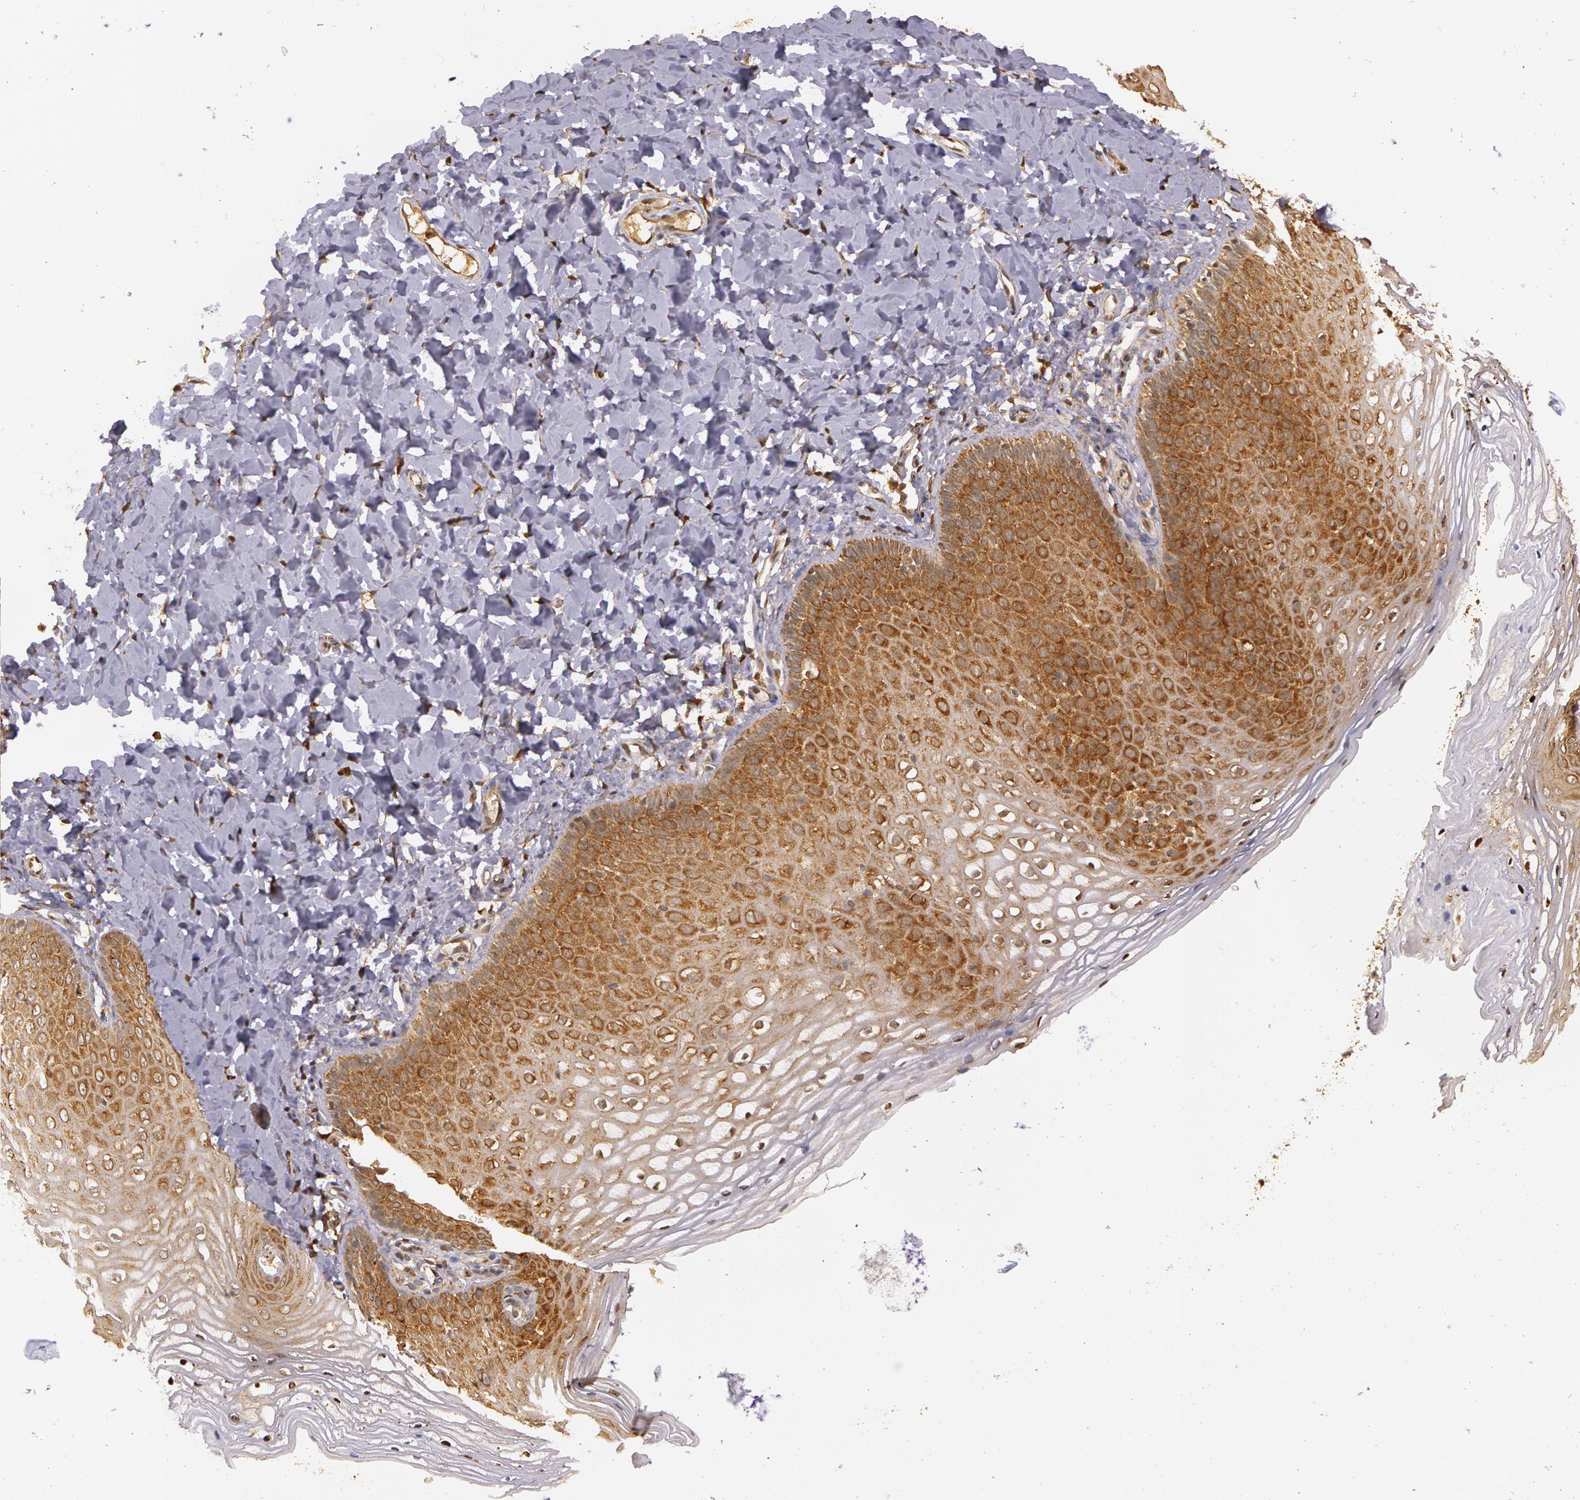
{"staining": {"intensity": "moderate", "quantity": ">75%", "location": "cytoplasmic/membranous"}, "tissue": "vagina", "cell_type": "Squamous epithelial cells", "image_type": "normal", "snomed": [{"axis": "morphology", "description": "Normal tissue, NOS"}, {"axis": "topography", "description": "Vagina"}], "caption": "IHC of benign human vagina displays medium levels of moderate cytoplasmic/membranous staining in about >75% of squamous epithelial cells. (DAB (3,3'-diaminobenzidine) = brown stain, brightfield microscopy at high magnification).", "gene": "ASCC2", "patient": {"sex": "female", "age": 55}}